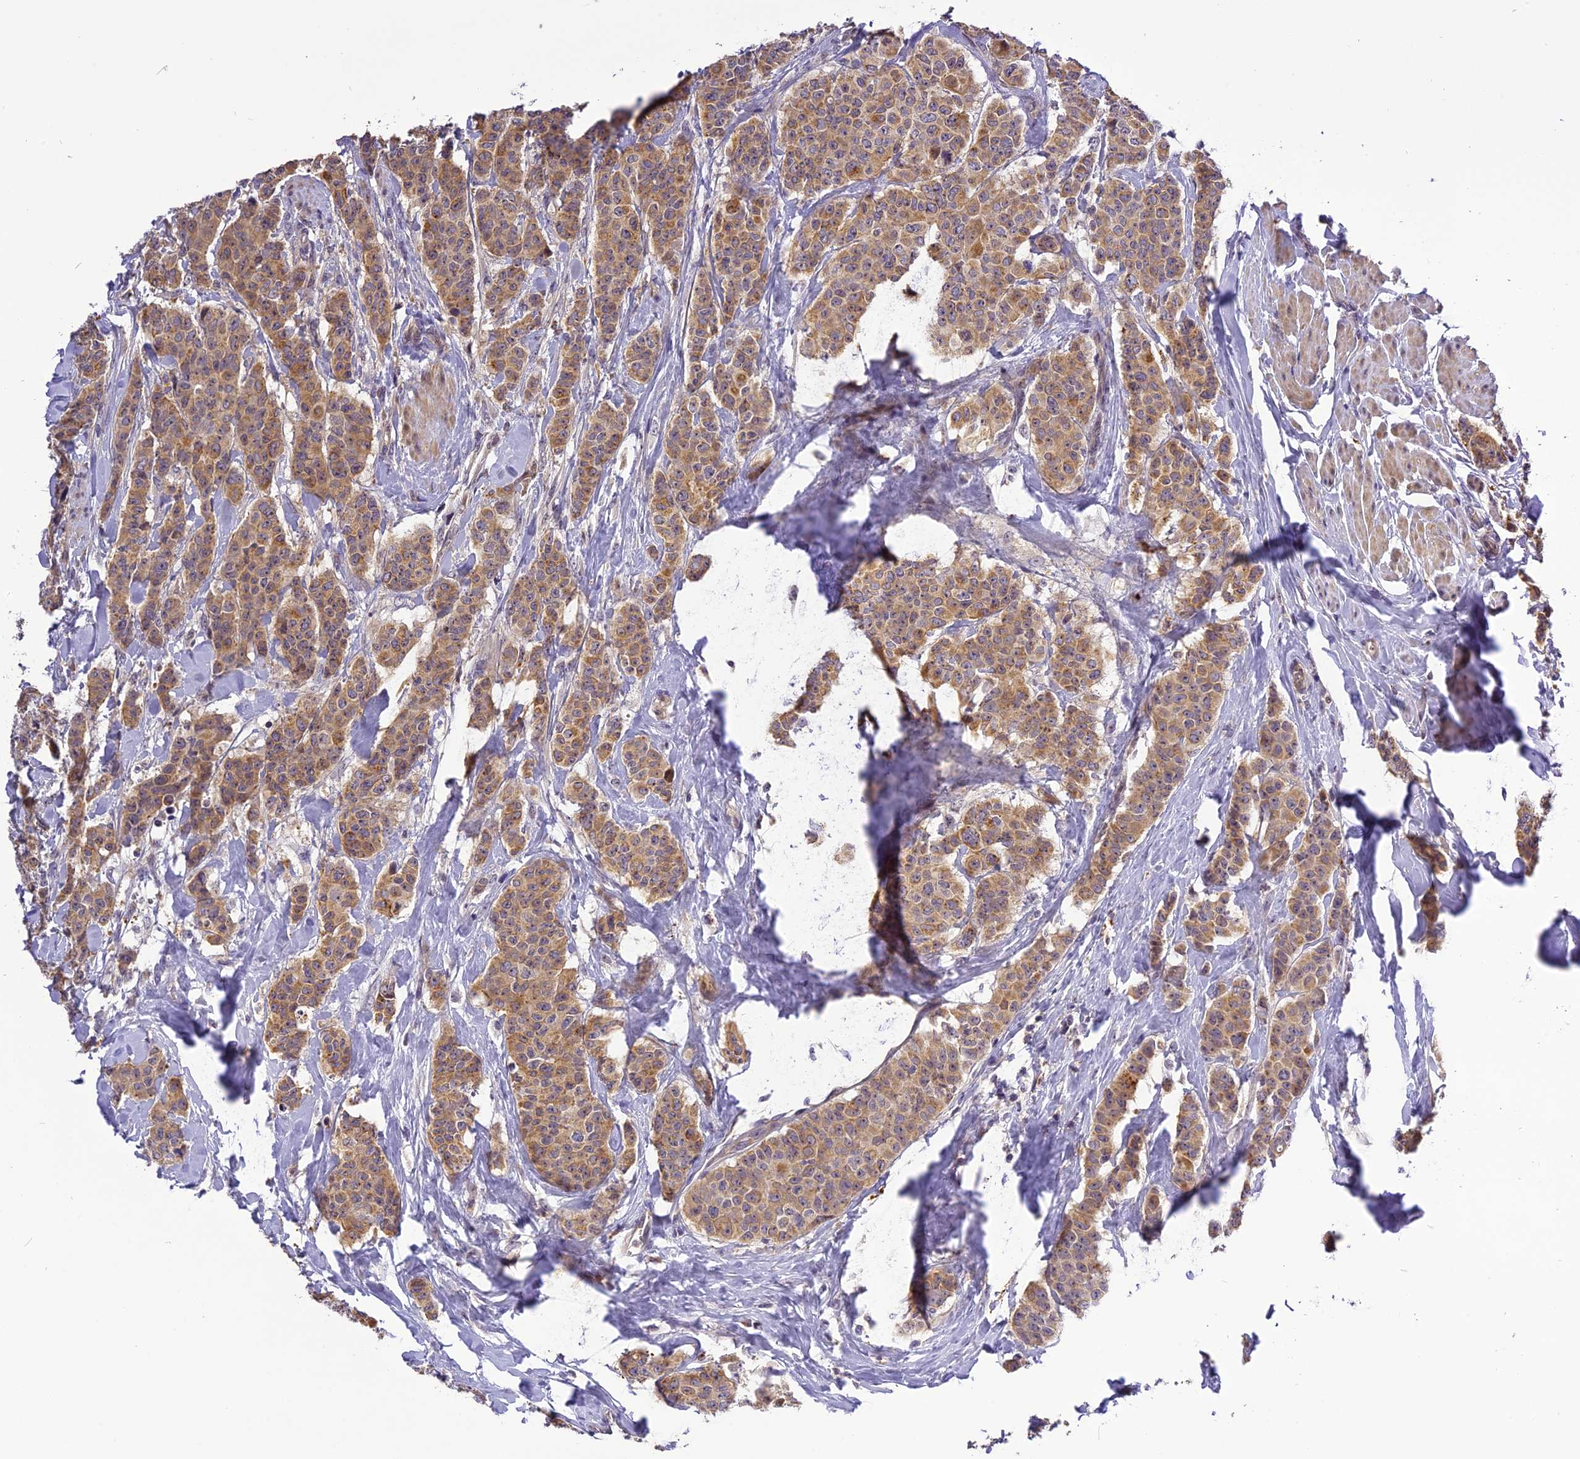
{"staining": {"intensity": "moderate", "quantity": ">75%", "location": "cytoplasmic/membranous"}, "tissue": "breast cancer", "cell_type": "Tumor cells", "image_type": "cancer", "snomed": [{"axis": "morphology", "description": "Duct carcinoma"}, {"axis": "topography", "description": "Breast"}], "caption": "Approximately >75% of tumor cells in human breast infiltrating ductal carcinoma display moderate cytoplasmic/membranous protein expression as visualized by brown immunohistochemical staining.", "gene": "FNIP2", "patient": {"sex": "female", "age": 40}}